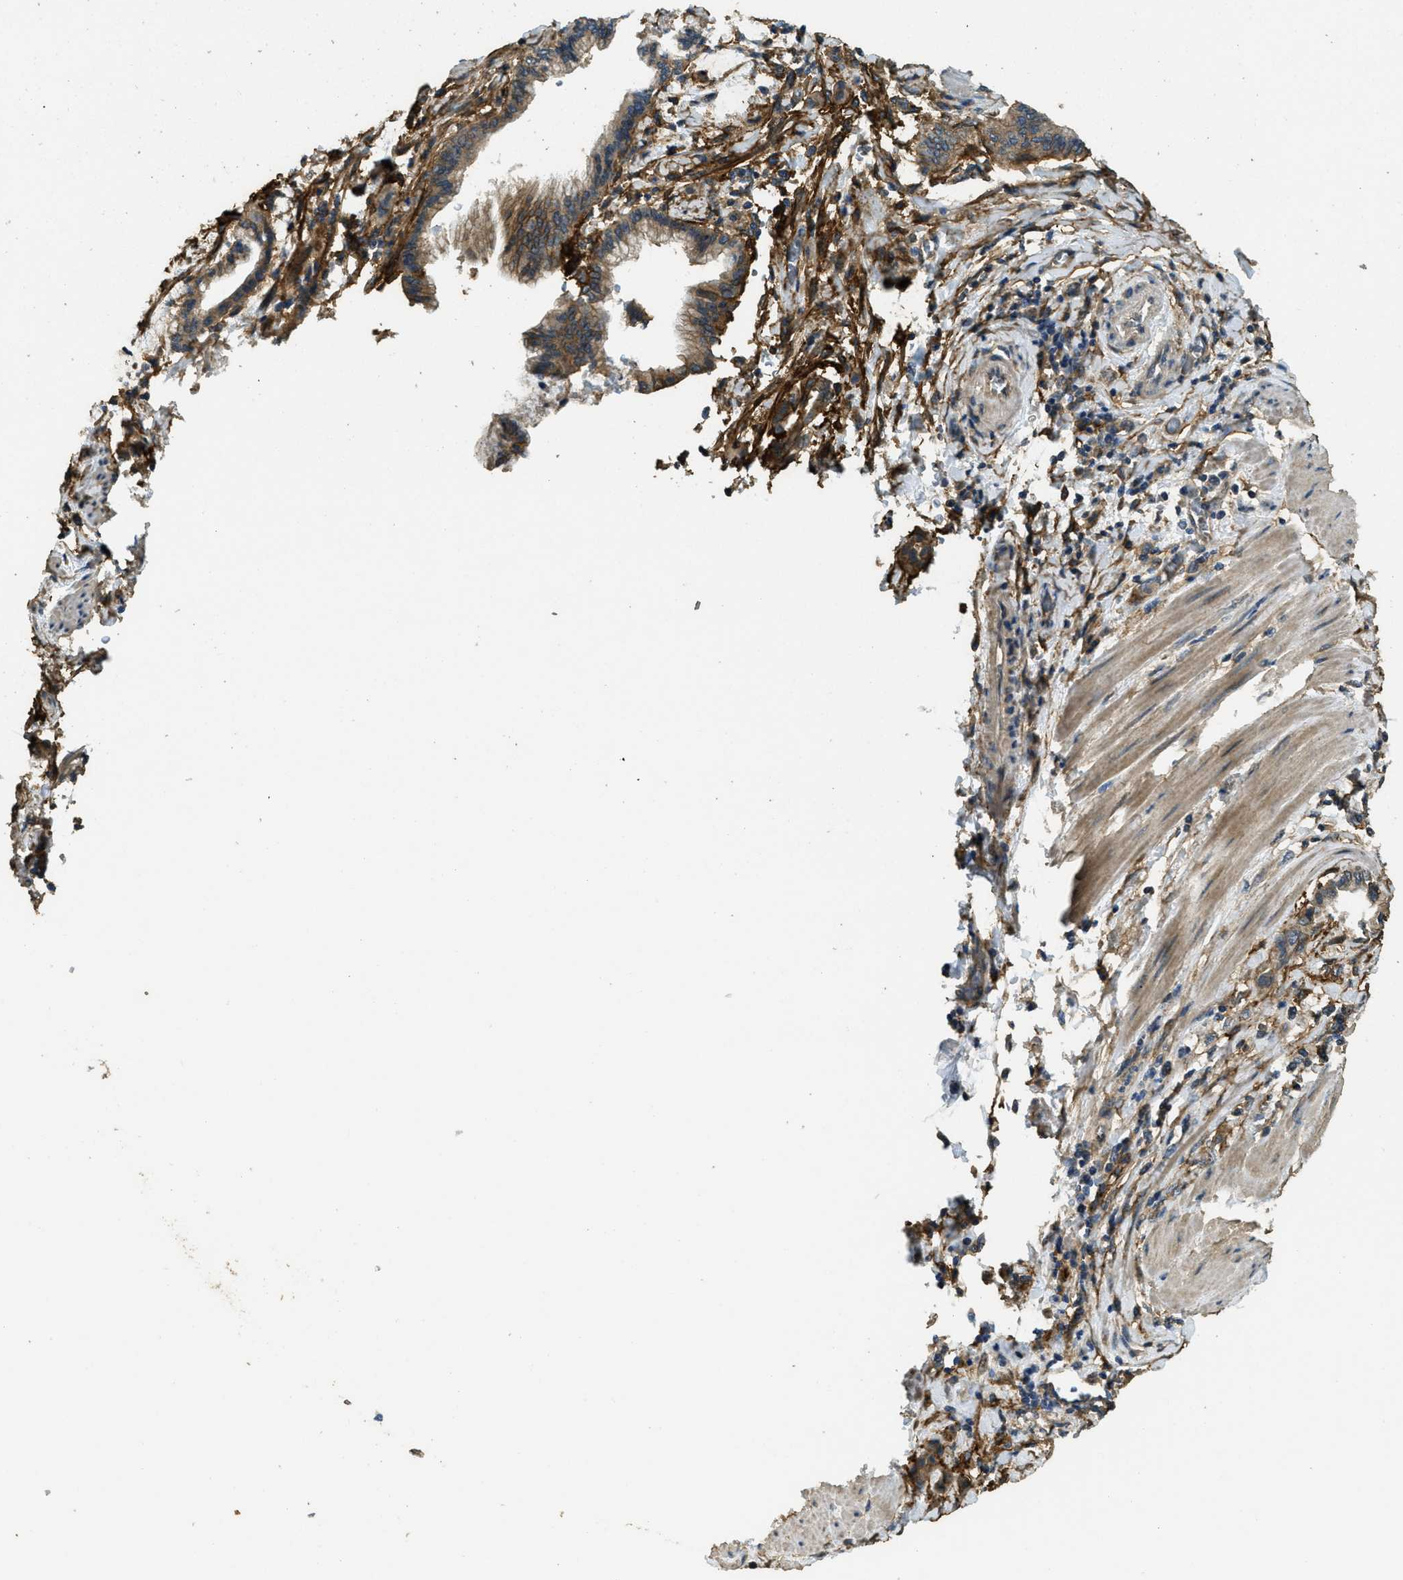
{"staining": {"intensity": "weak", "quantity": ">75%", "location": "cytoplasmic/membranous"}, "tissue": "pancreatic cancer", "cell_type": "Tumor cells", "image_type": "cancer", "snomed": [{"axis": "morphology", "description": "Adenocarcinoma, NOS"}, {"axis": "topography", "description": "Pancreas"}], "caption": "Tumor cells demonstrate low levels of weak cytoplasmic/membranous expression in about >75% of cells in adenocarcinoma (pancreatic). The staining was performed using DAB (3,3'-diaminobenzidine), with brown indicating positive protein expression. Nuclei are stained blue with hematoxylin.", "gene": "CD276", "patient": {"sex": "female", "age": 64}}